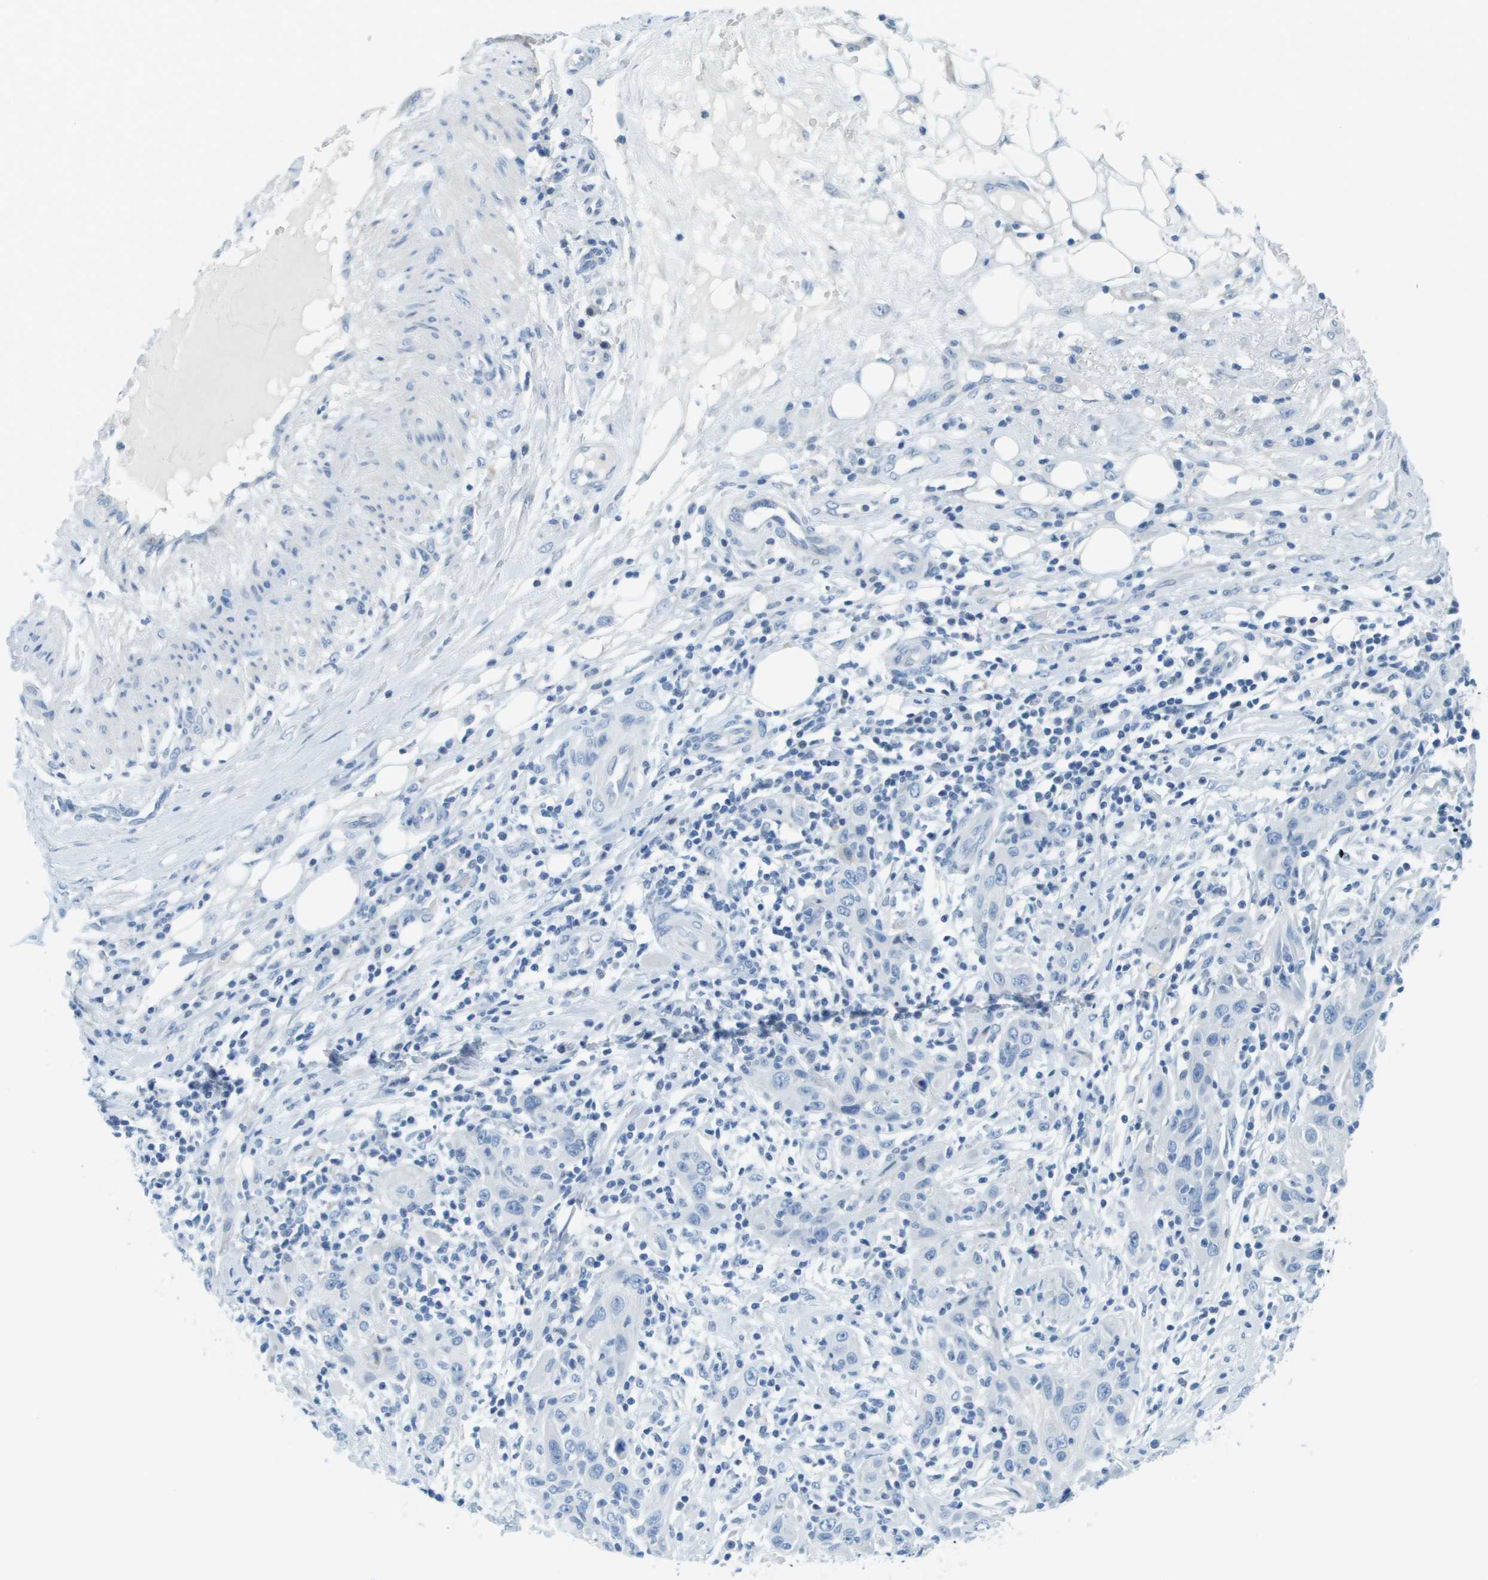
{"staining": {"intensity": "negative", "quantity": "none", "location": "none"}, "tissue": "skin cancer", "cell_type": "Tumor cells", "image_type": "cancer", "snomed": [{"axis": "morphology", "description": "Squamous cell carcinoma, NOS"}, {"axis": "topography", "description": "Skin"}], "caption": "High magnification brightfield microscopy of squamous cell carcinoma (skin) stained with DAB (3,3'-diaminobenzidine) (brown) and counterstained with hematoxylin (blue): tumor cells show no significant staining.", "gene": "CDHR2", "patient": {"sex": "female", "age": 88}}